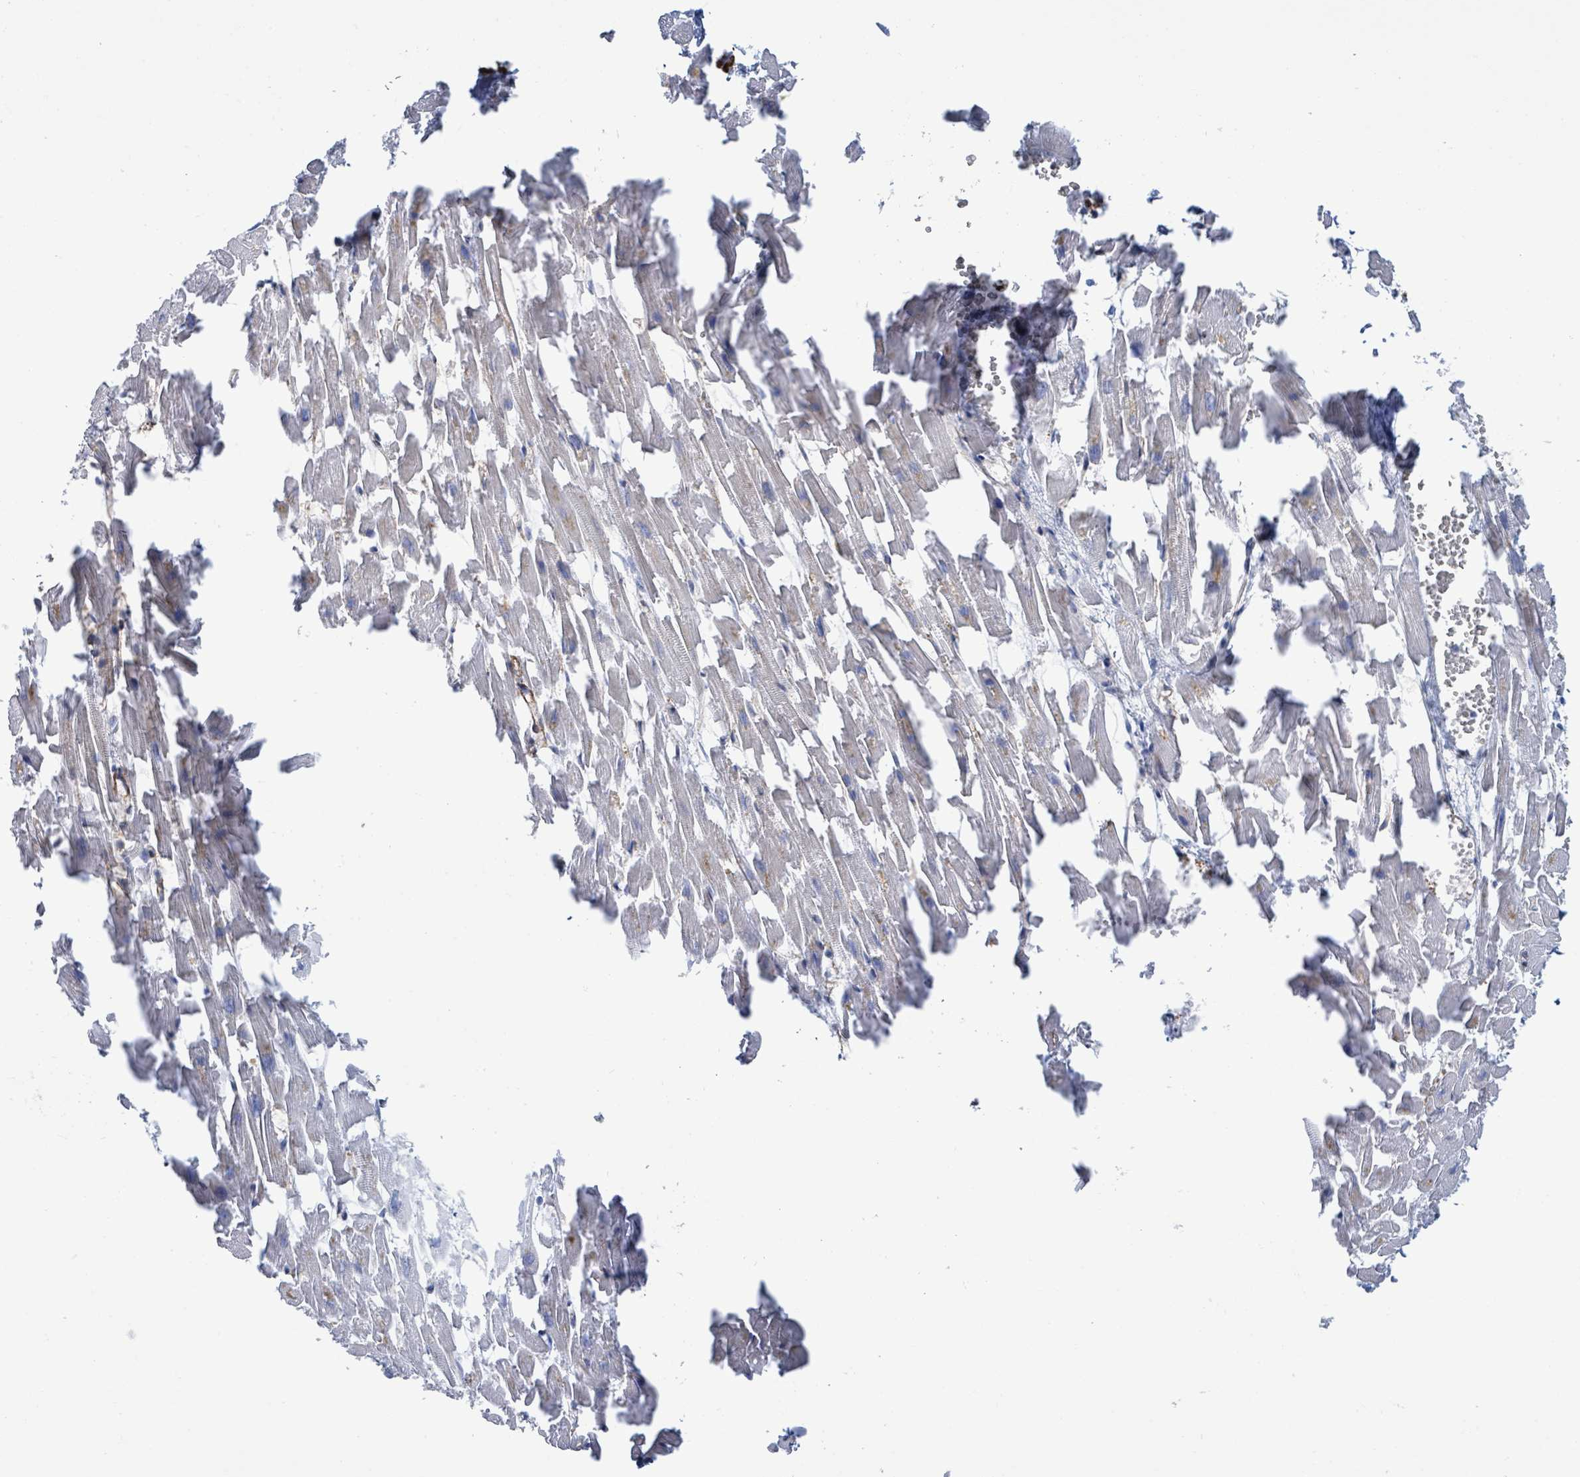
{"staining": {"intensity": "moderate", "quantity": "25%-75%", "location": "cytoplasmic/membranous"}, "tissue": "heart muscle", "cell_type": "Cardiomyocytes", "image_type": "normal", "snomed": [{"axis": "morphology", "description": "Normal tissue, NOS"}, {"axis": "topography", "description": "Heart"}], "caption": "Immunohistochemical staining of benign heart muscle reveals medium levels of moderate cytoplasmic/membranous expression in approximately 25%-75% of cardiomyocytes. (brown staining indicates protein expression, while blue staining denotes nuclei).", "gene": "DMRTC1B", "patient": {"sex": "female", "age": 64}}